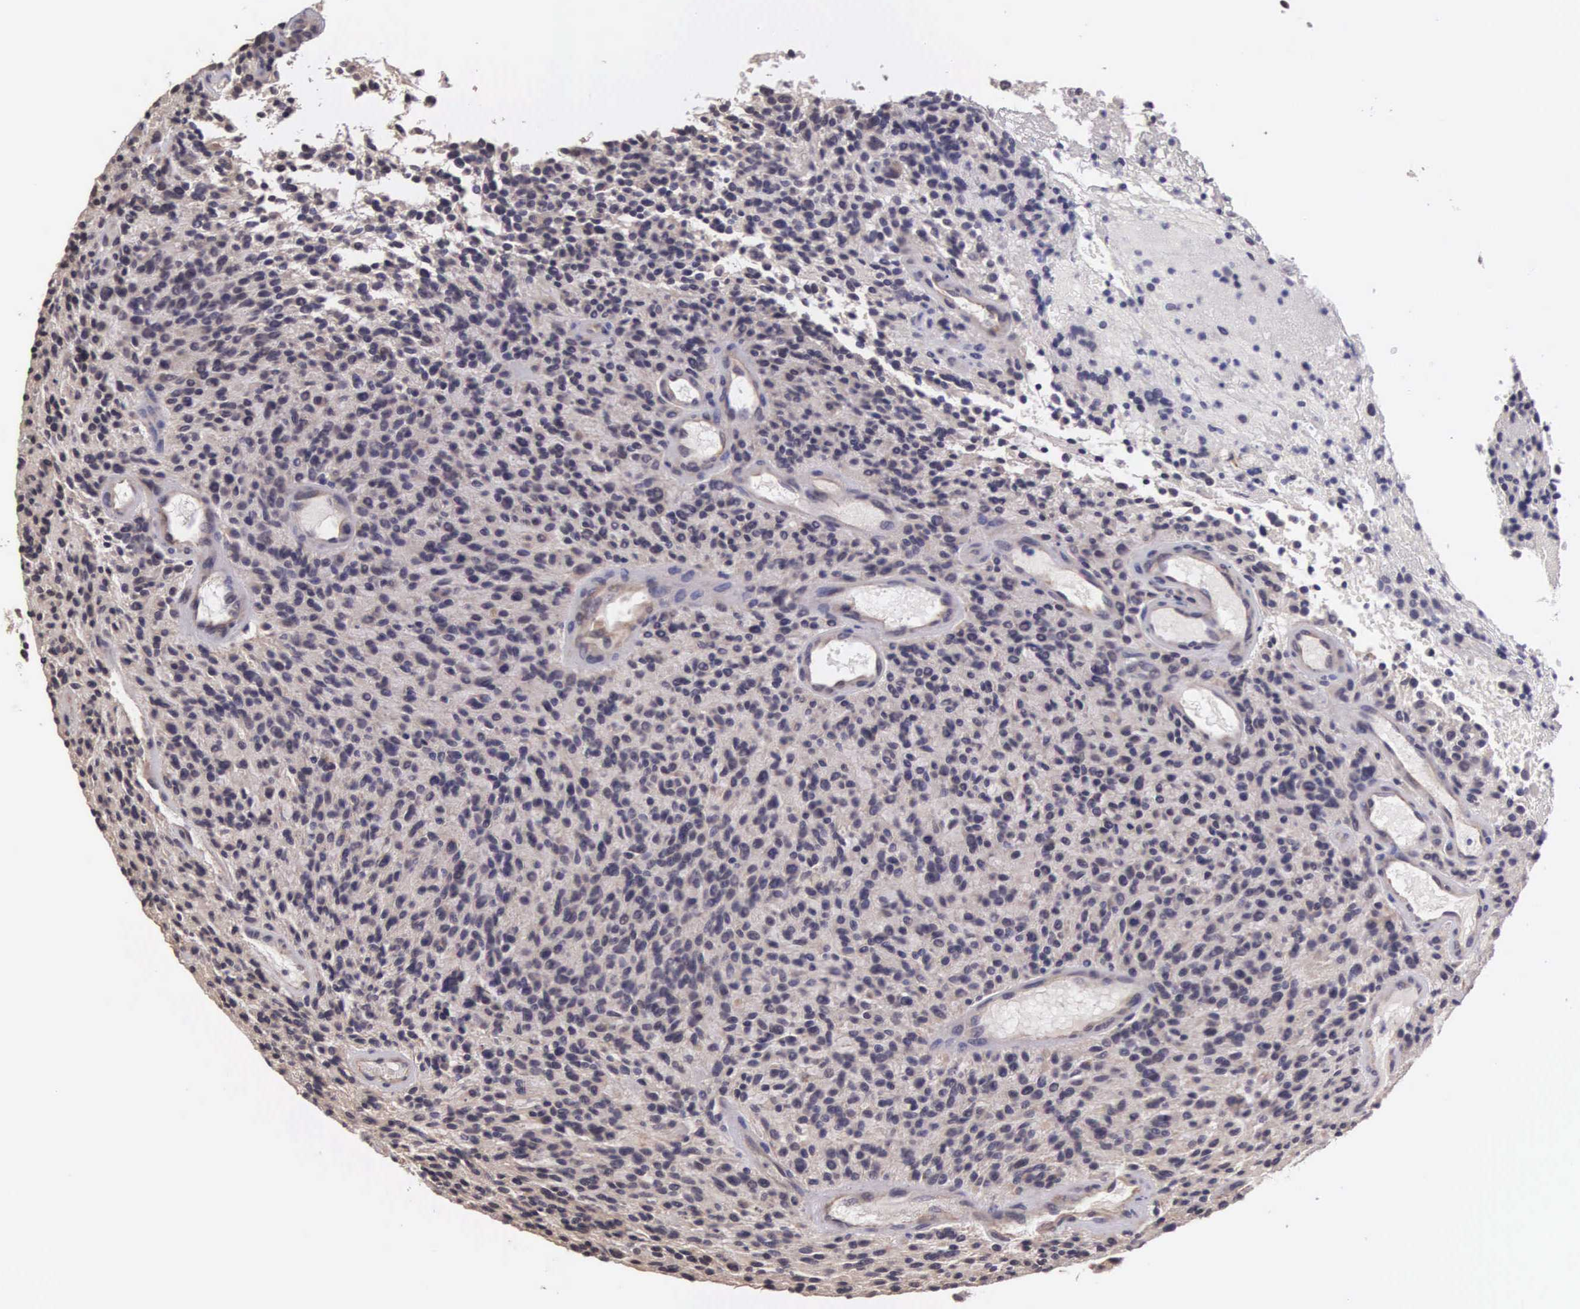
{"staining": {"intensity": "negative", "quantity": "none", "location": "none"}, "tissue": "glioma", "cell_type": "Tumor cells", "image_type": "cancer", "snomed": [{"axis": "morphology", "description": "Glioma, malignant, High grade"}, {"axis": "topography", "description": "Brain"}], "caption": "There is no significant positivity in tumor cells of glioma.", "gene": "CDC45", "patient": {"sex": "female", "age": 13}}